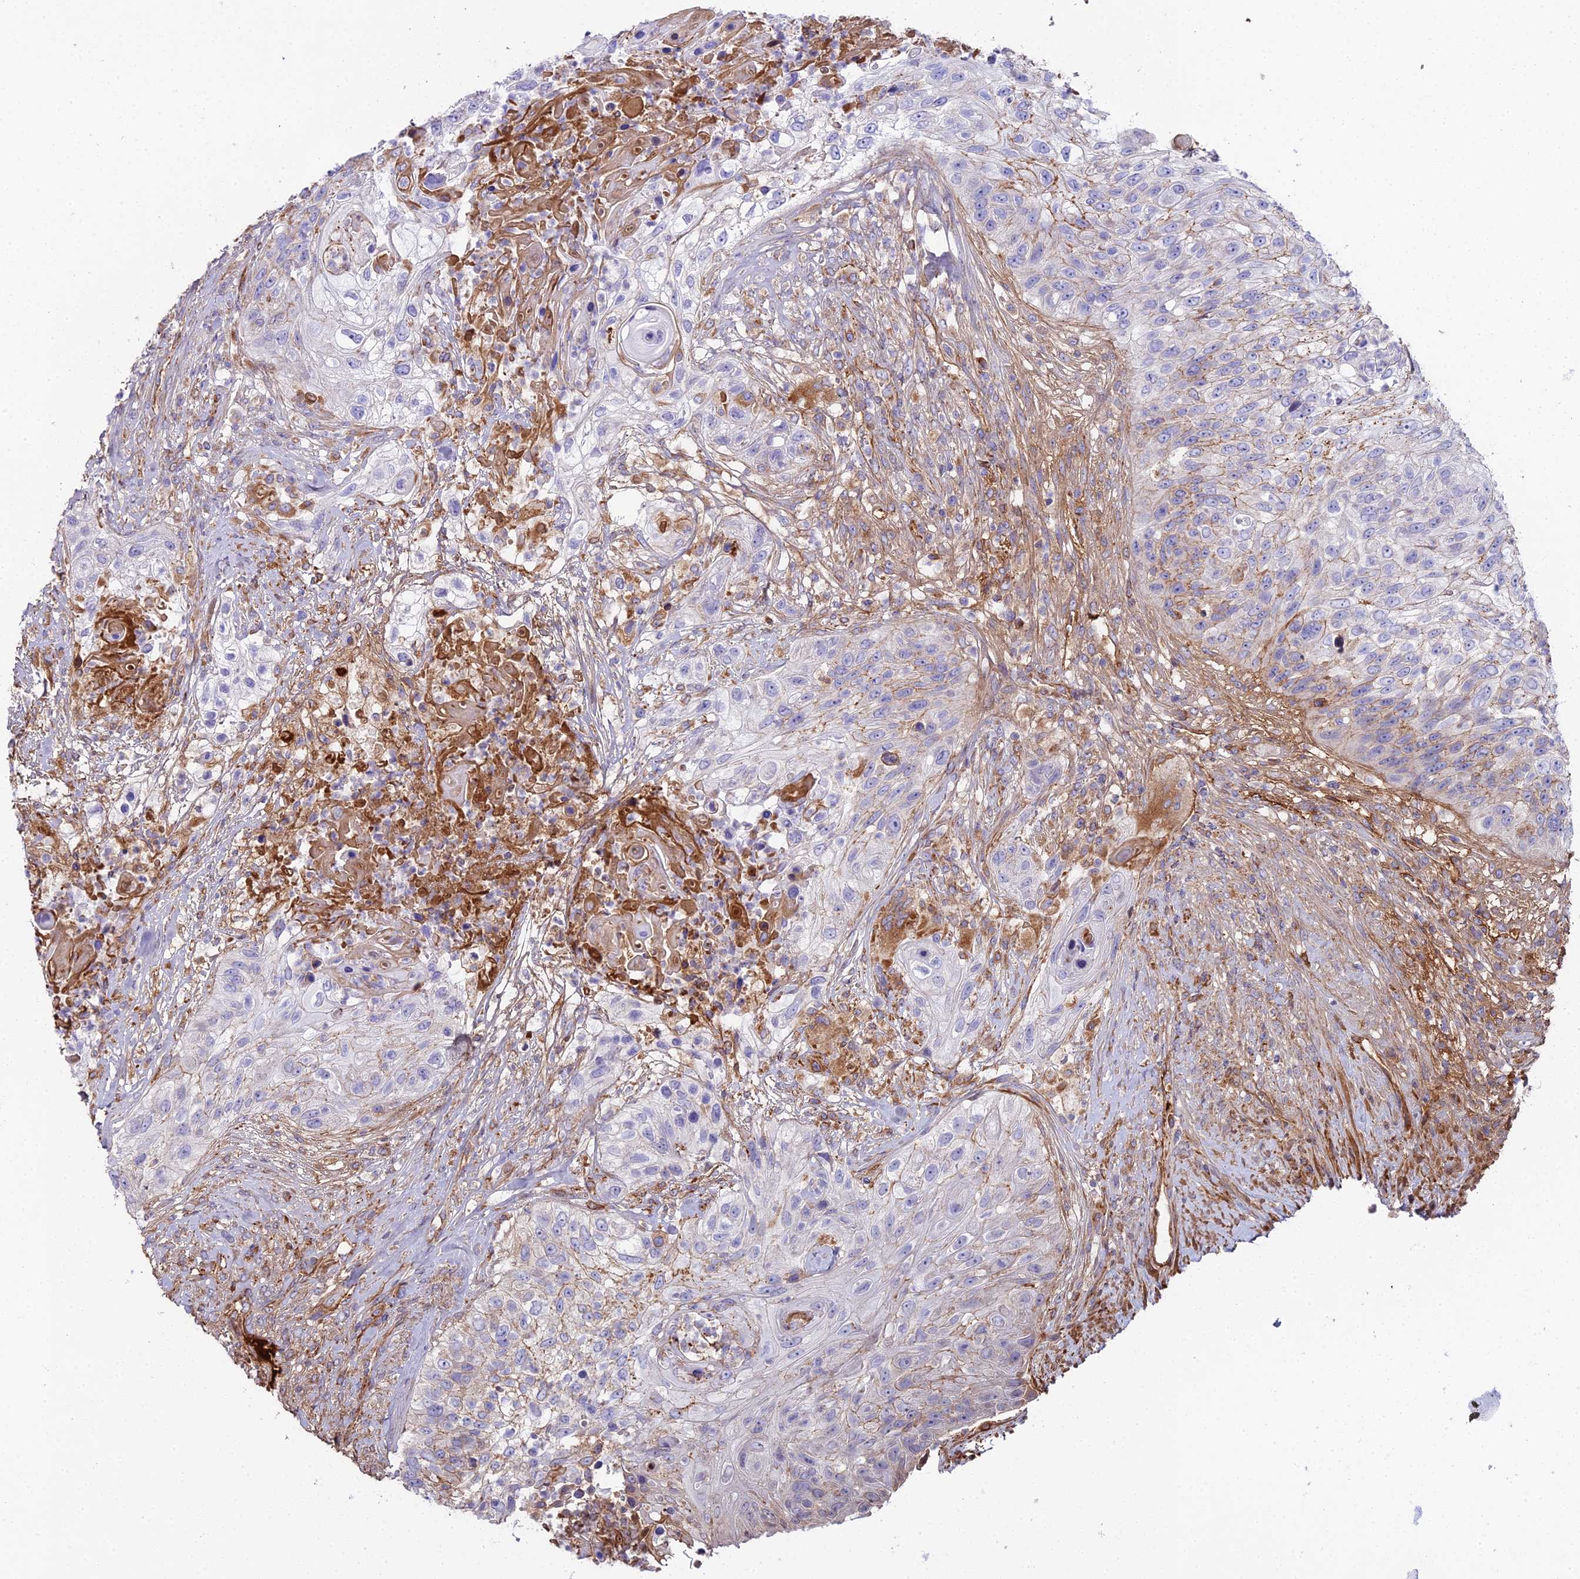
{"staining": {"intensity": "weak", "quantity": "<25%", "location": "cytoplasmic/membranous"}, "tissue": "urothelial cancer", "cell_type": "Tumor cells", "image_type": "cancer", "snomed": [{"axis": "morphology", "description": "Urothelial carcinoma, High grade"}, {"axis": "topography", "description": "Urinary bladder"}], "caption": "High power microscopy photomicrograph of an immunohistochemistry micrograph of high-grade urothelial carcinoma, revealing no significant expression in tumor cells.", "gene": "BEX4", "patient": {"sex": "female", "age": 60}}